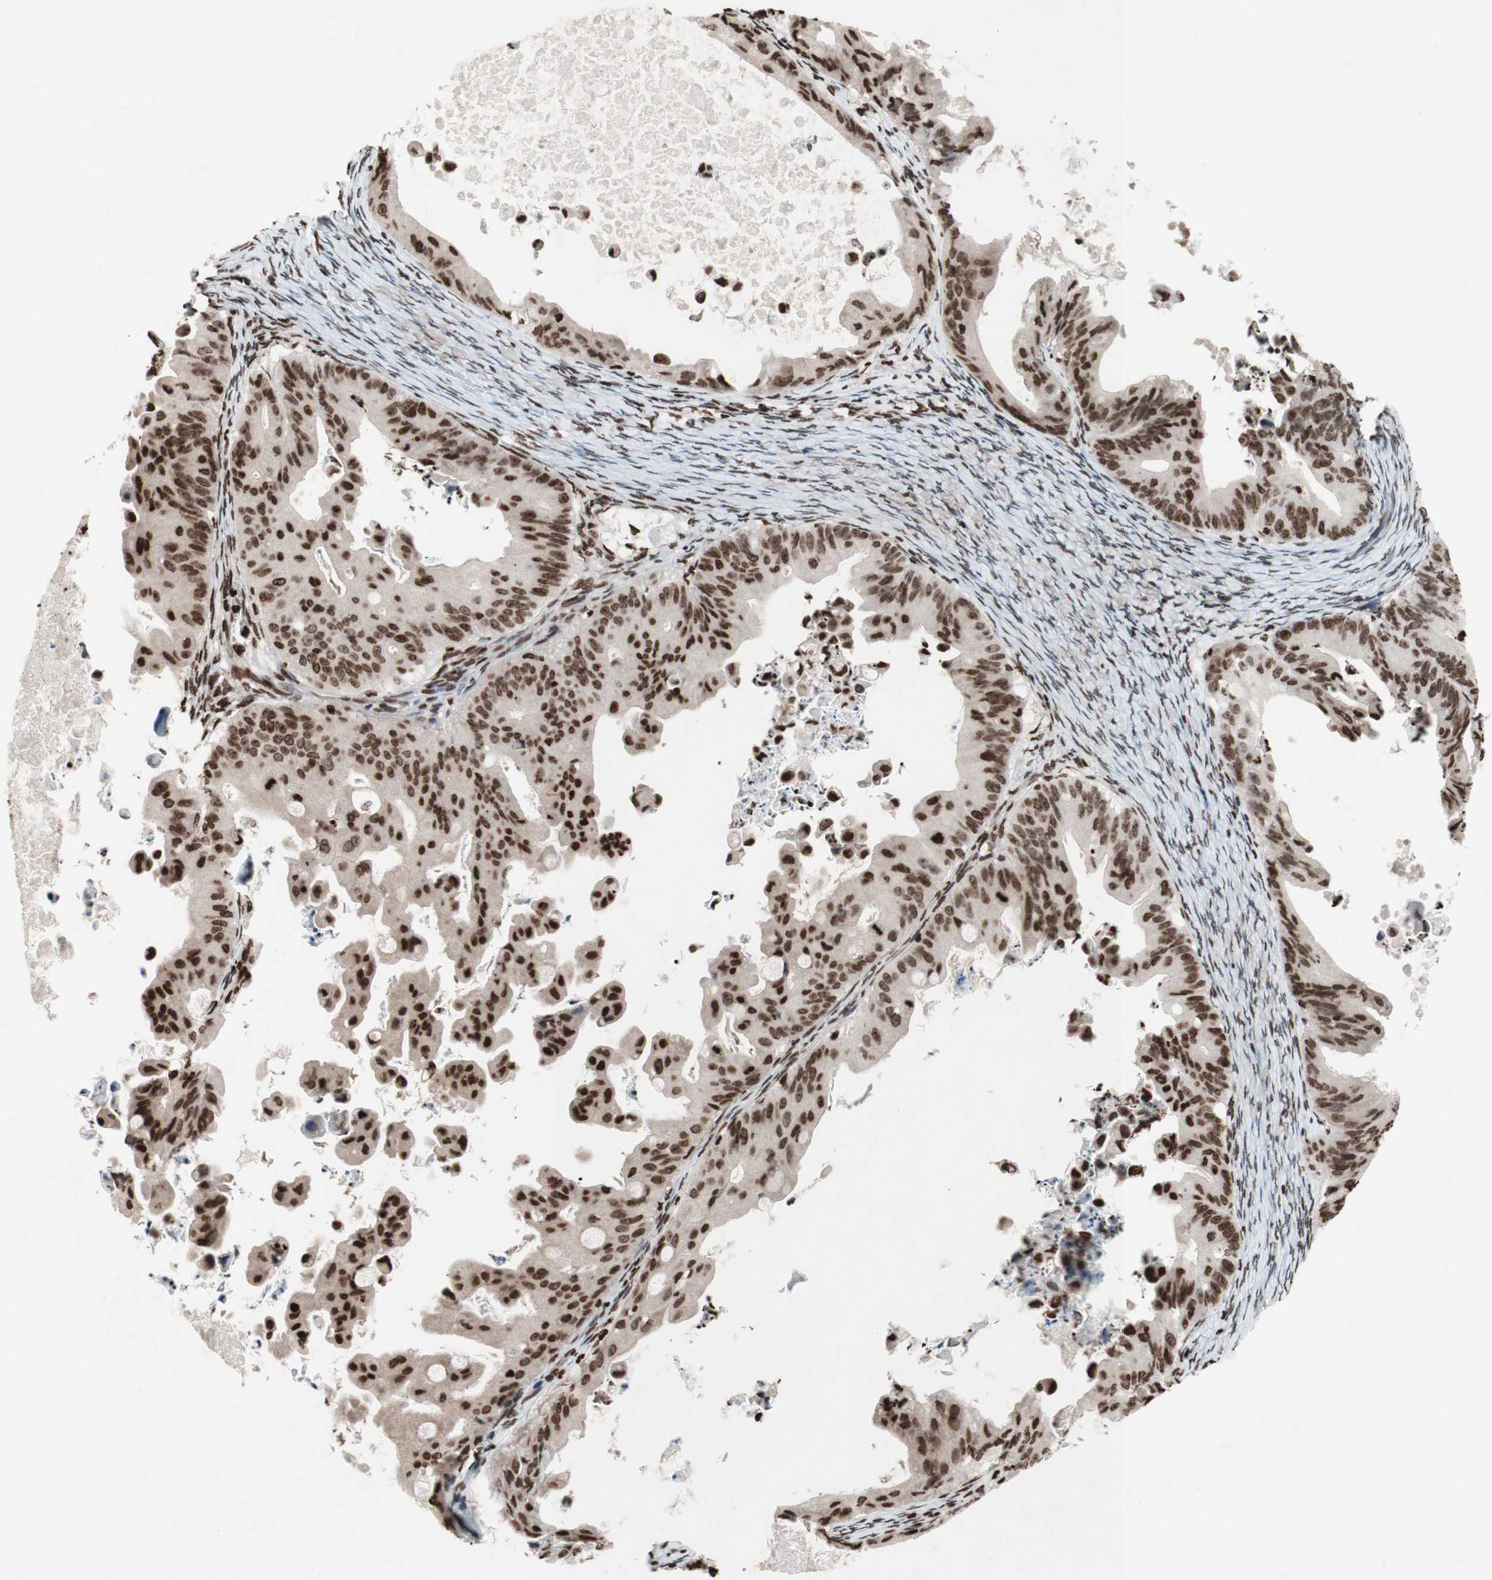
{"staining": {"intensity": "strong", "quantity": ">75%", "location": "nuclear"}, "tissue": "ovarian cancer", "cell_type": "Tumor cells", "image_type": "cancer", "snomed": [{"axis": "morphology", "description": "Cystadenocarcinoma, mucinous, NOS"}, {"axis": "topography", "description": "Ovary"}], "caption": "This histopathology image reveals ovarian cancer stained with IHC to label a protein in brown. The nuclear of tumor cells show strong positivity for the protein. Nuclei are counter-stained blue.", "gene": "NCOA3", "patient": {"sex": "female", "age": 37}}